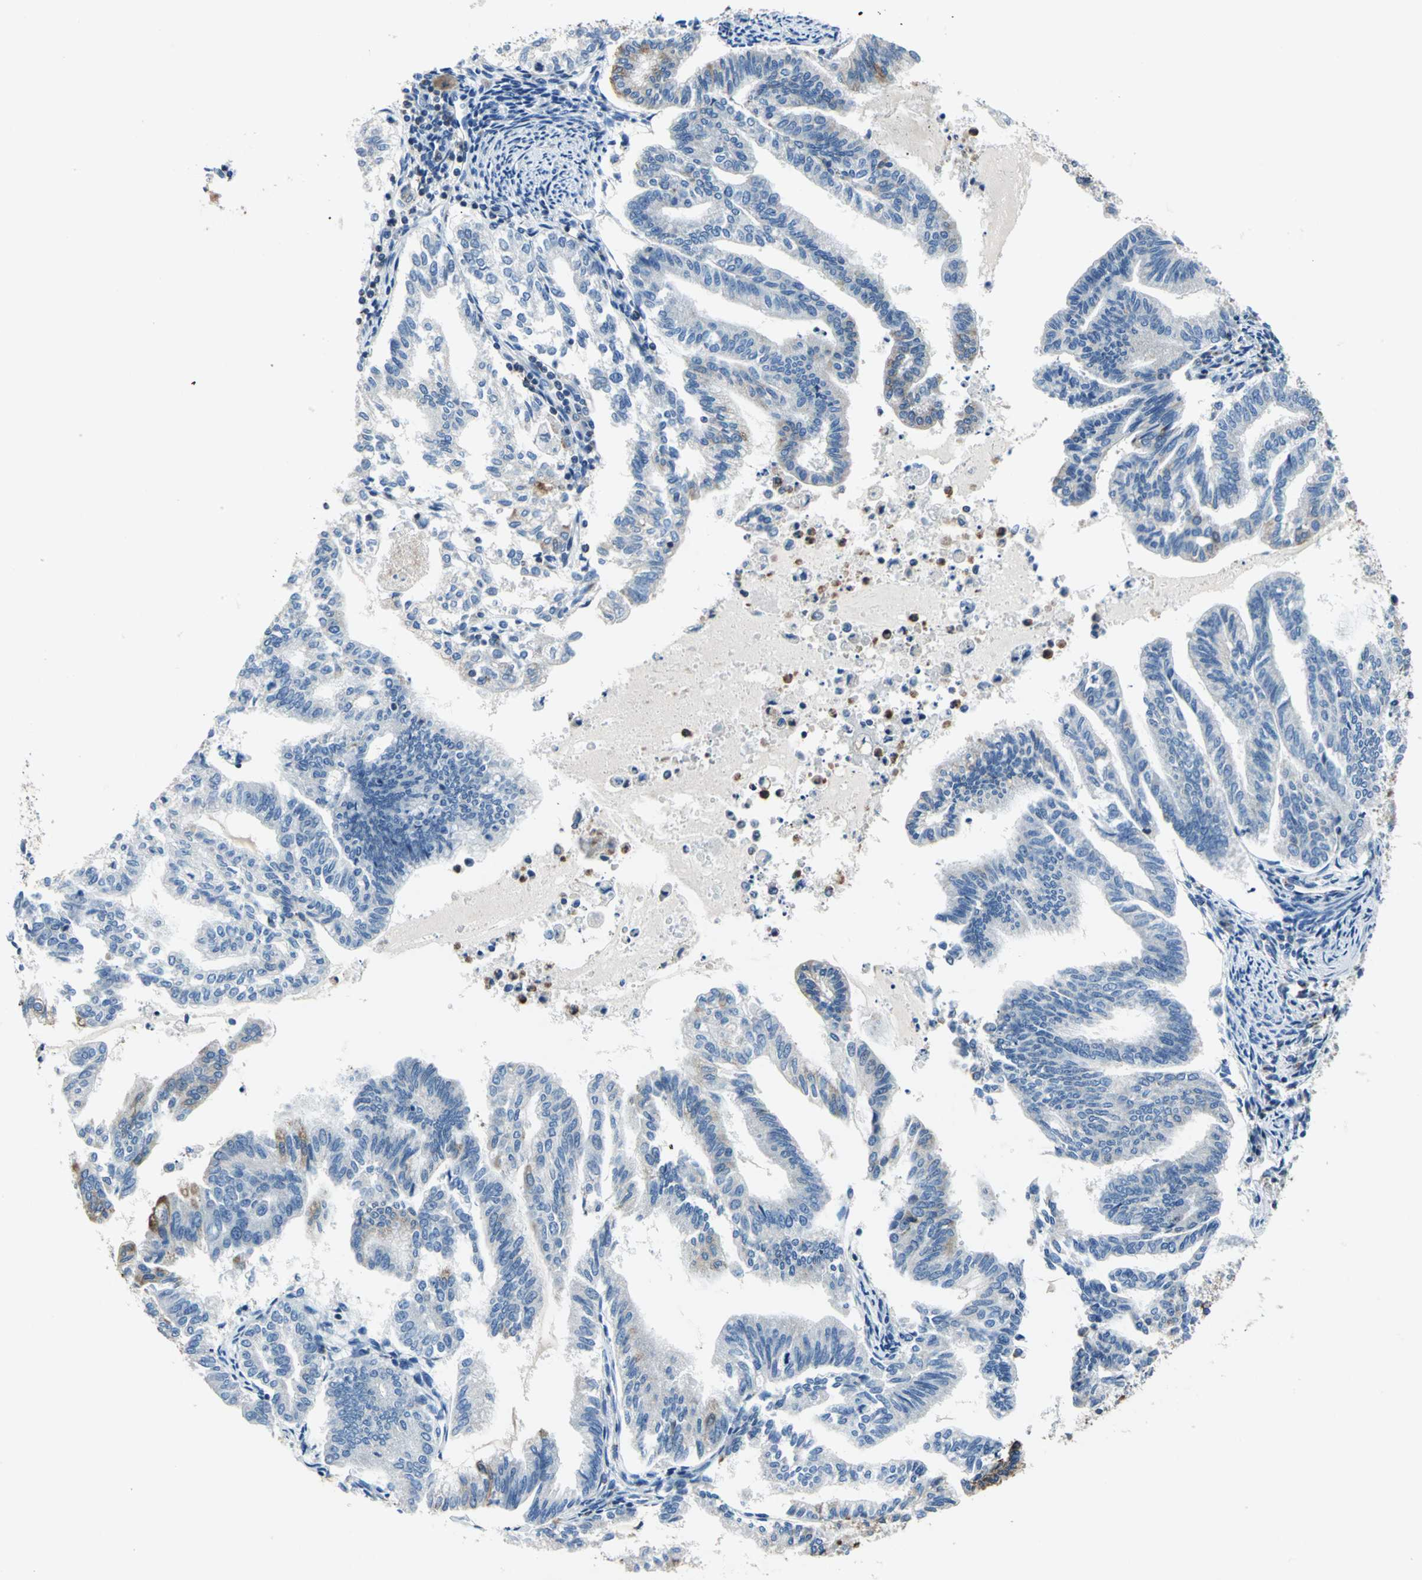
{"staining": {"intensity": "moderate", "quantity": "<25%", "location": "cytoplasmic/membranous"}, "tissue": "endometrial cancer", "cell_type": "Tumor cells", "image_type": "cancer", "snomed": [{"axis": "morphology", "description": "Adenocarcinoma, NOS"}, {"axis": "topography", "description": "Endometrium"}], "caption": "Endometrial adenocarcinoma stained for a protein (brown) reveals moderate cytoplasmic/membranous positive expression in about <25% of tumor cells.", "gene": "SEPTIN6", "patient": {"sex": "female", "age": 79}}